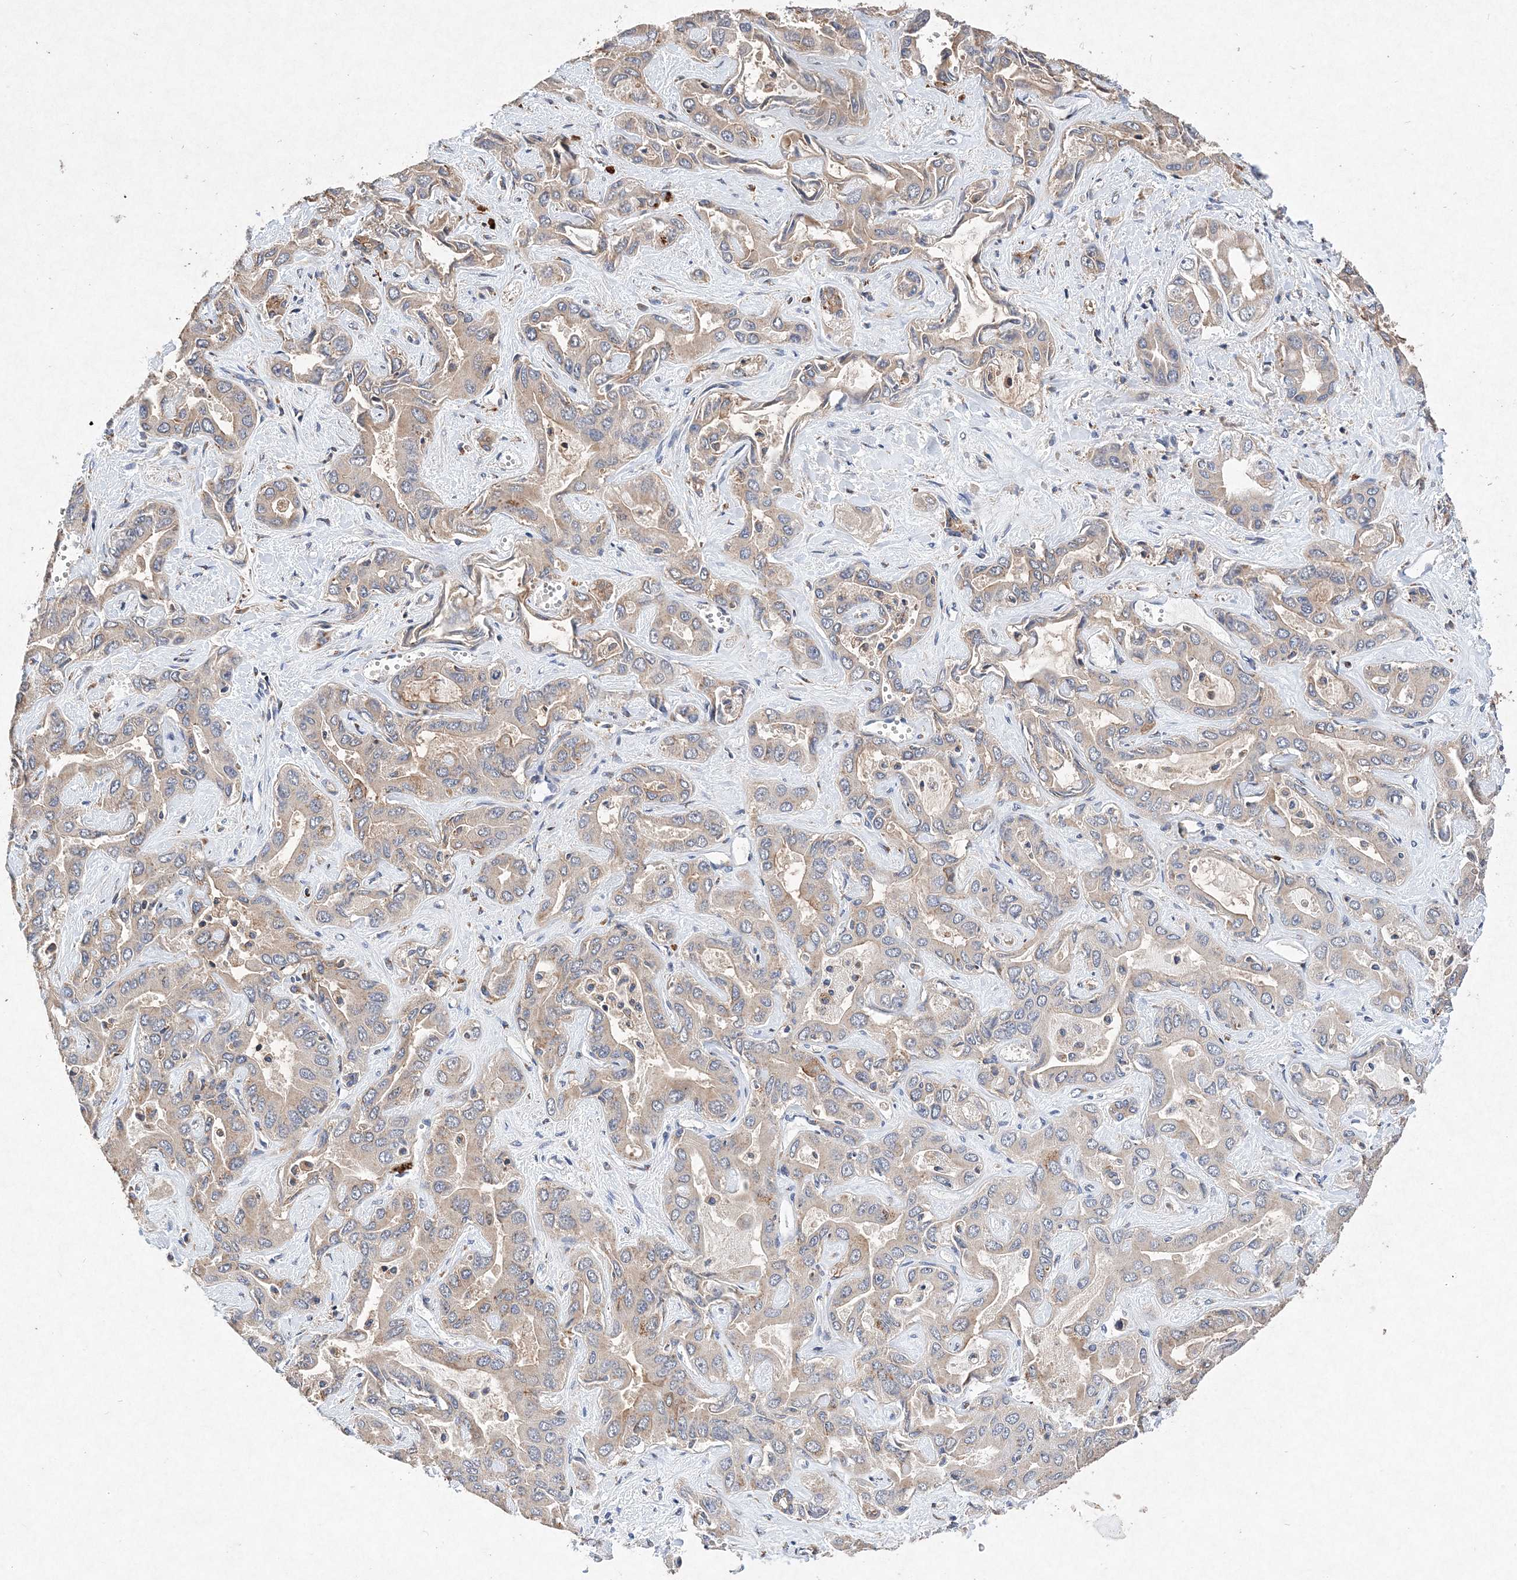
{"staining": {"intensity": "weak", "quantity": "<25%", "location": "cytoplasmic/membranous"}, "tissue": "liver cancer", "cell_type": "Tumor cells", "image_type": "cancer", "snomed": [{"axis": "morphology", "description": "Cholangiocarcinoma"}, {"axis": "topography", "description": "Liver"}], "caption": "This photomicrograph is of liver cancer stained with immunohistochemistry to label a protein in brown with the nuclei are counter-stained blue. There is no staining in tumor cells.", "gene": "PROSER1", "patient": {"sex": "female", "age": 52}}